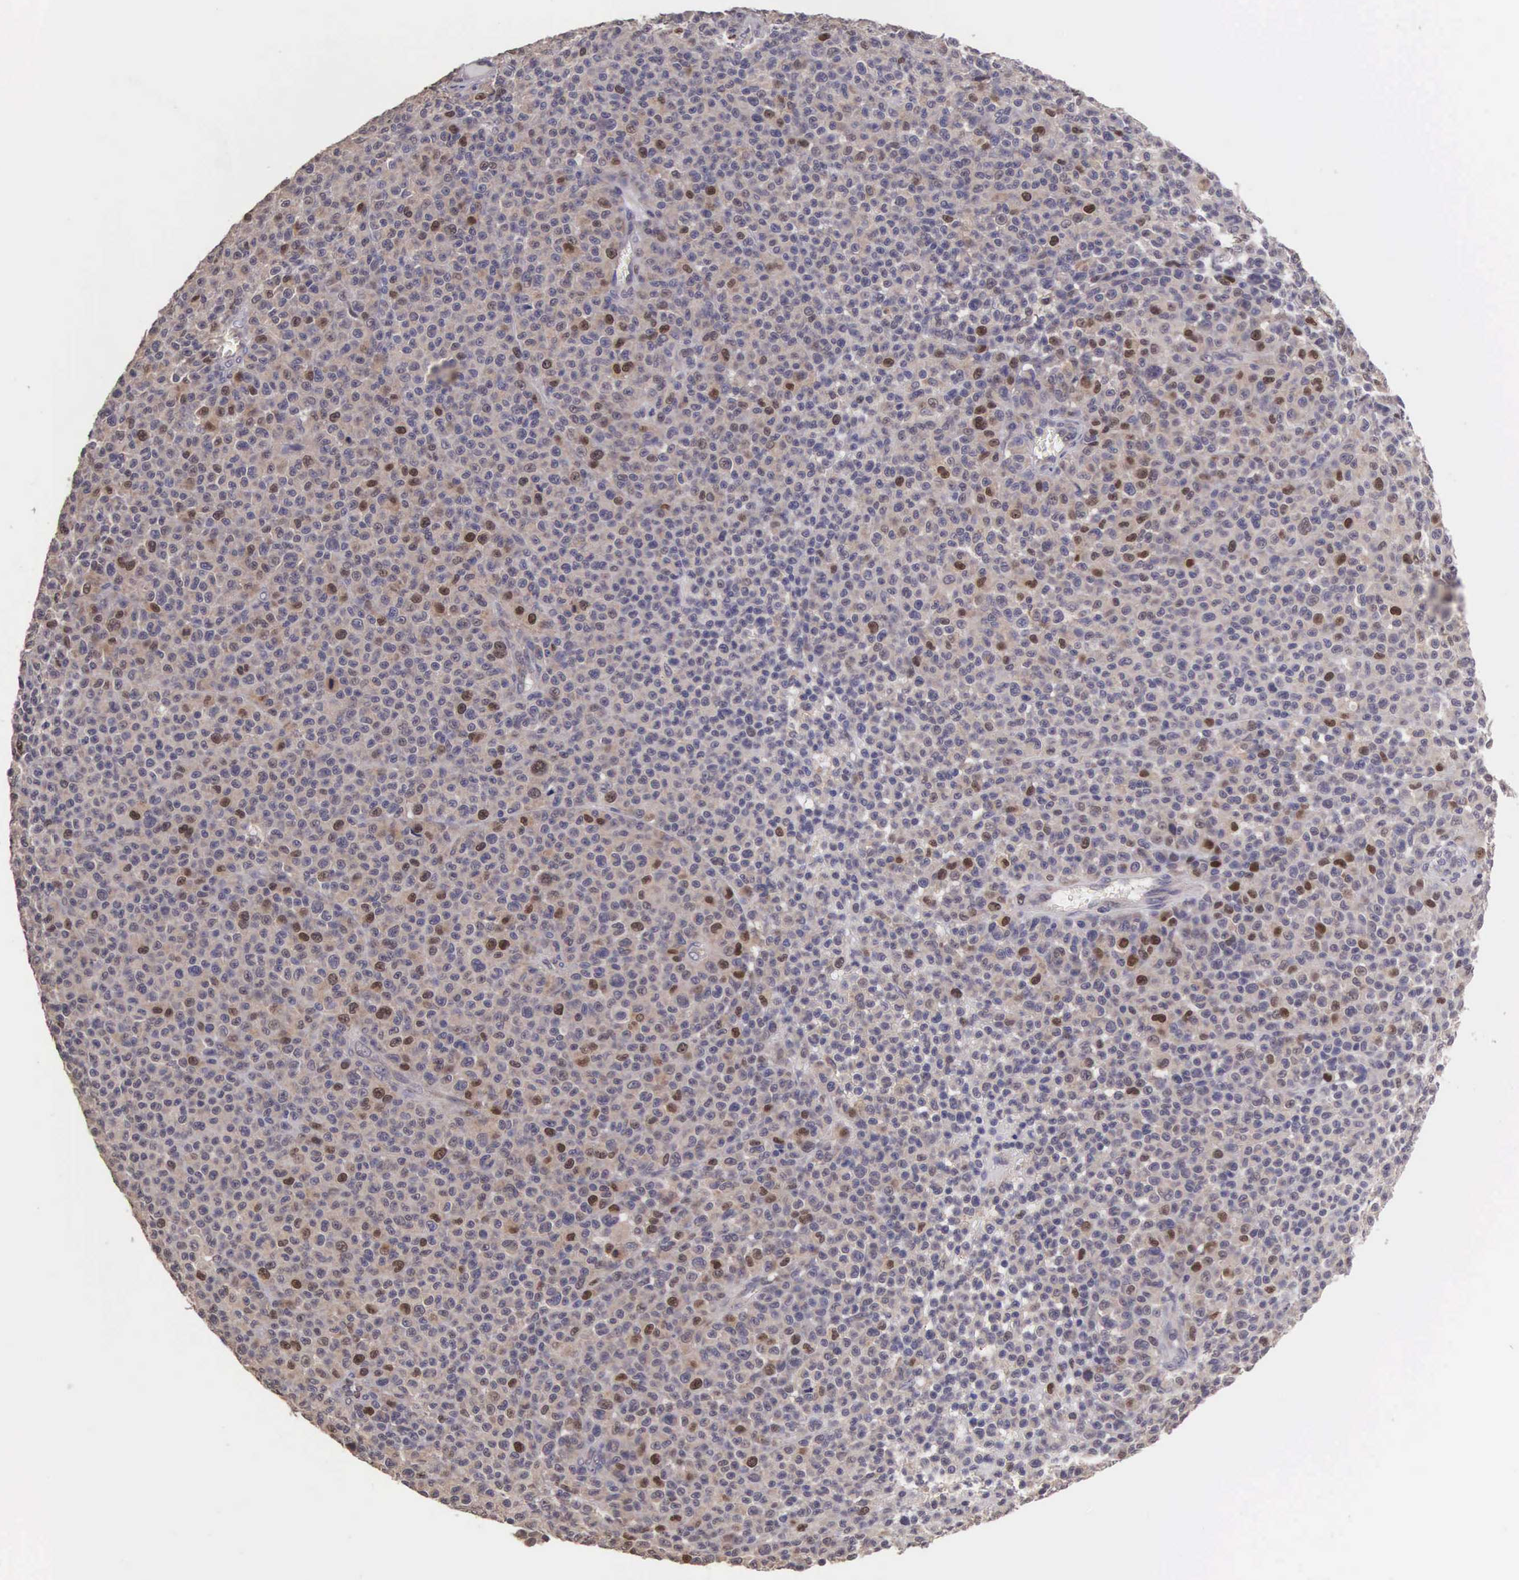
{"staining": {"intensity": "moderate", "quantity": "25%-75%", "location": "cytoplasmic/membranous,nuclear"}, "tissue": "melanoma", "cell_type": "Tumor cells", "image_type": "cancer", "snomed": [{"axis": "morphology", "description": "Malignant melanoma, Metastatic site"}, {"axis": "topography", "description": "Skin"}], "caption": "Immunohistochemical staining of malignant melanoma (metastatic site) demonstrates medium levels of moderate cytoplasmic/membranous and nuclear protein staining in about 25%-75% of tumor cells.", "gene": "CDC45", "patient": {"sex": "male", "age": 32}}